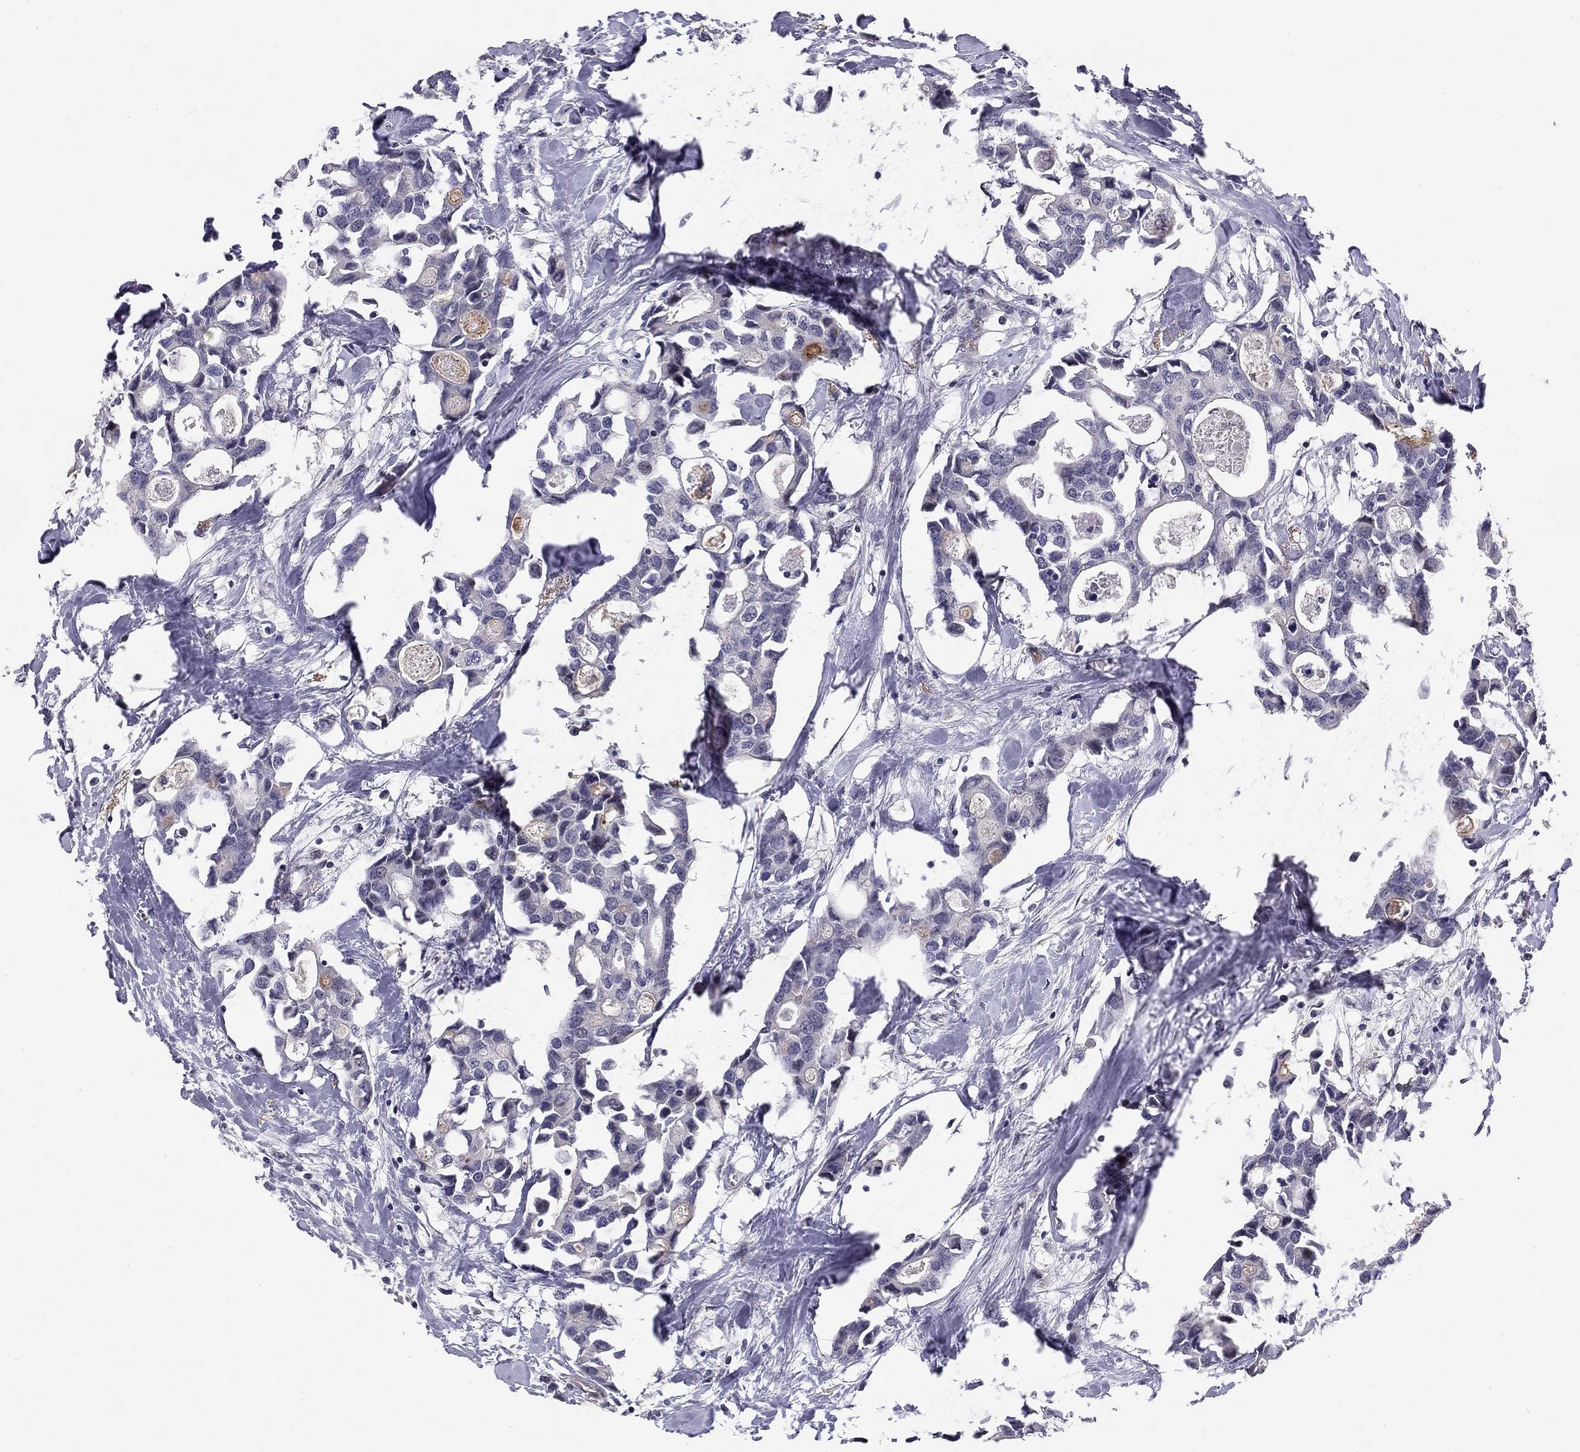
{"staining": {"intensity": "negative", "quantity": "none", "location": "none"}, "tissue": "breast cancer", "cell_type": "Tumor cells", "image_type": "cancer", "snomed": [{"axis": "morphology", "description": "Duct carcinoma"}, {"axis": "topography", "description": "Breast"}], "caption": "Immunohistochemistry of infiltrating ductal carcinoma (breast) demonstrates no positivity in tumor cells. (IHC, brightfield microscopy, high magnification).", "gene": "GJB4", "patient": {"sex": "female", "age": 83}}